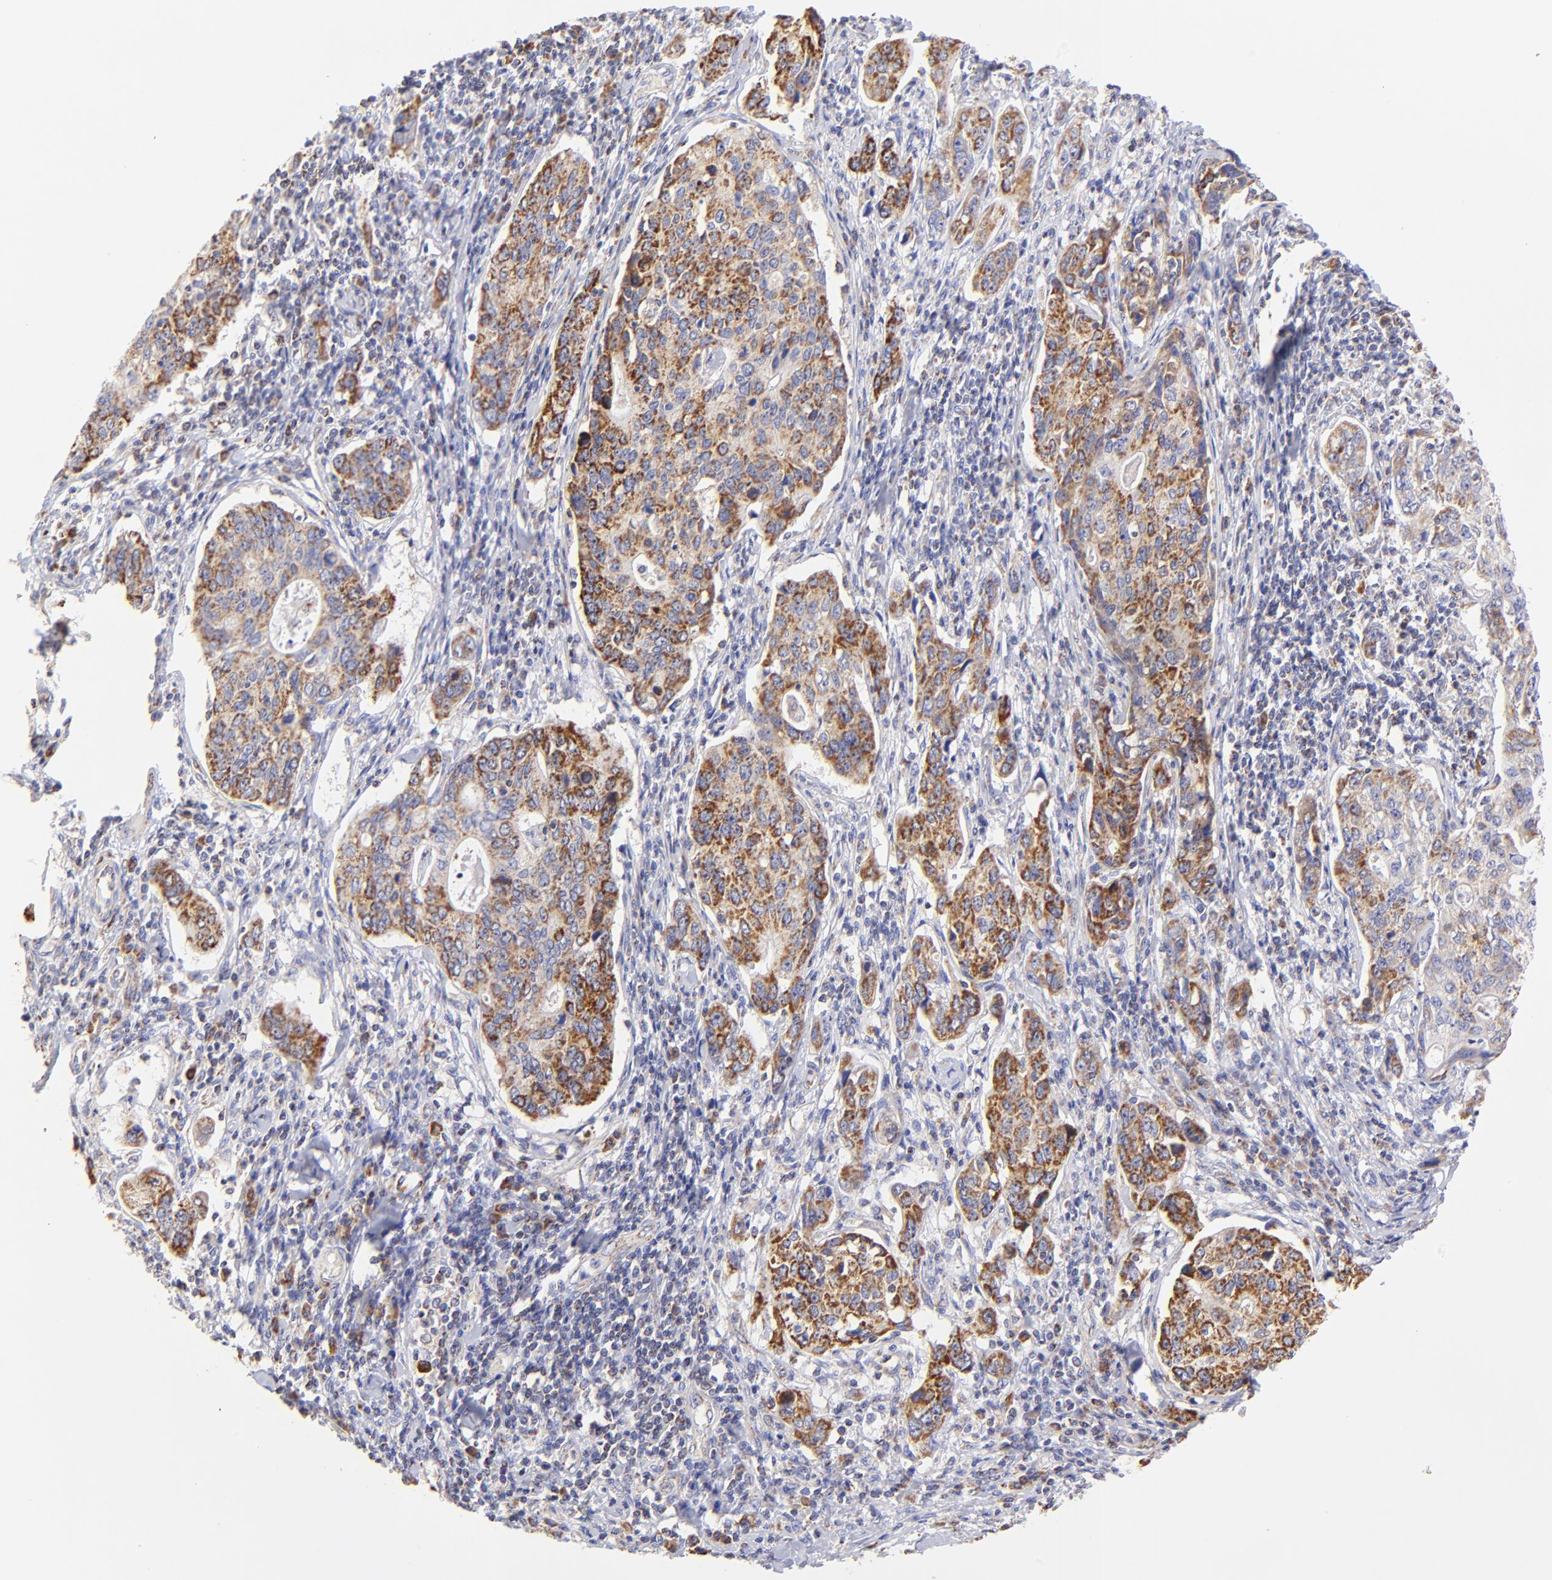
{"staining": {"intensity": "moderate", "quantity": ">75%", "location": "cytoplasmic/membranous"}, "tissue": "stomach cancer", "cell_type": "Tumor cells", "image_type": "cancer", "snomed": [{"axis": "morphology", "description": "Adenocarcinoma, NOS"}, {"axis": "topography", "description": "Esophagus"}, {"axis": "topography", "description": "Stomach"}], "caption": "Protein staining demonstrates moderate cytoplasmic/membranous expression in approximately >75% of tumor cells in stomach cancer (adenocarcinoma).", "gene": "ECH1", "patient": {"sex": "male", "age": 74}}